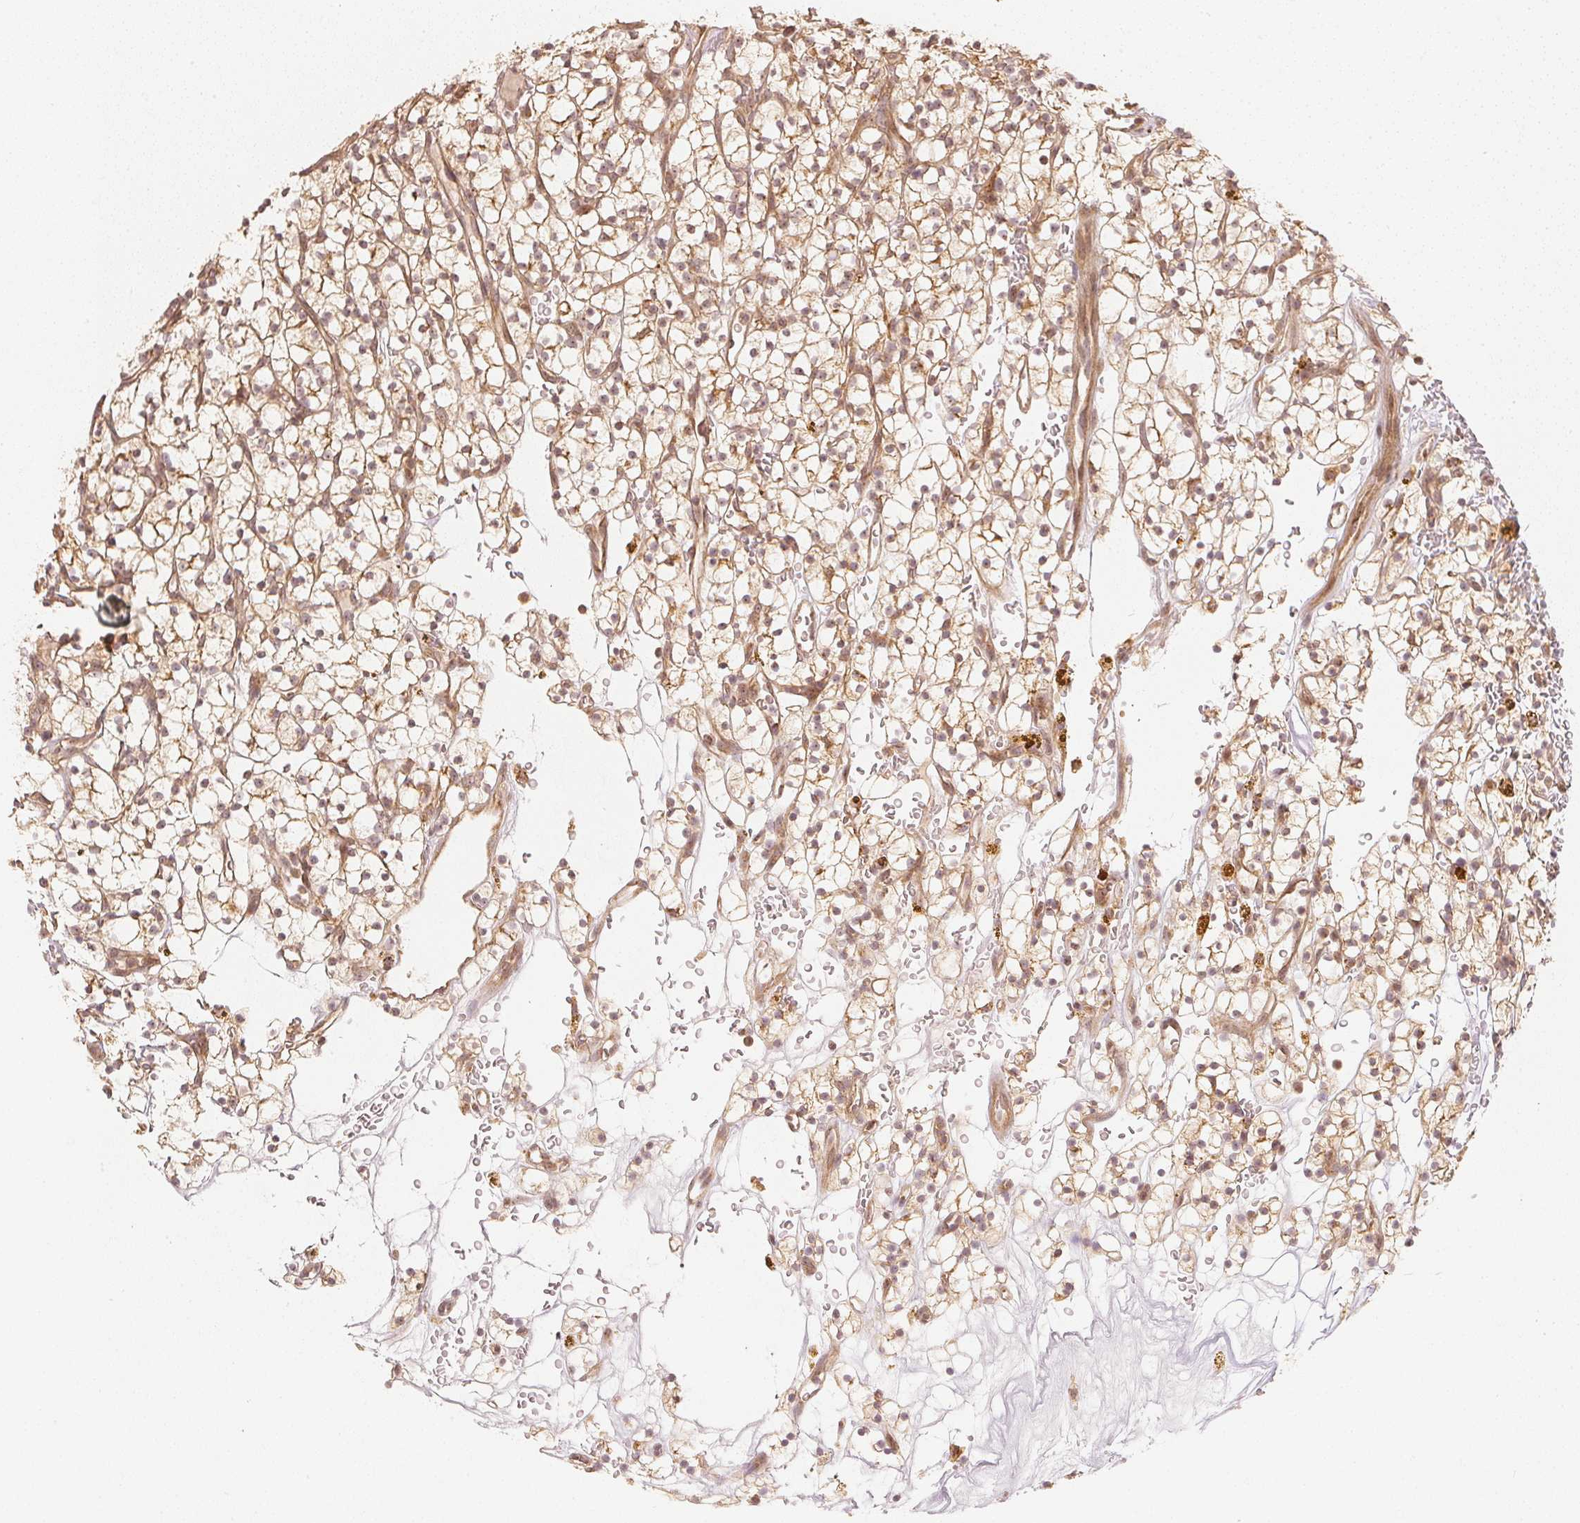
{"staining": {"intensity": "moderate", "quantity": ">75%", "location": "cytoplasmic/membranous,nuclear"}, "tissue": "renal cancer", "cell_type": "Tumor cells", "image_type": "cancer", "snomed": [{"axis": "morphology", "description": "Adenocarcinoma, NOS"}, {"axis": "topography", "description": "Kidney"}], "caption": "Immunohistochemical staining of human renal cancer (adenocarcinoma) exhibits medium levels of moderate cytoplasmic/membranous and nuclear positivity in approximately >75% of tumor cells. (IHC, brightfield microscopy, high magnification).", "gene": "WDR54", "patient": {"sex": "female", "age": 64}}